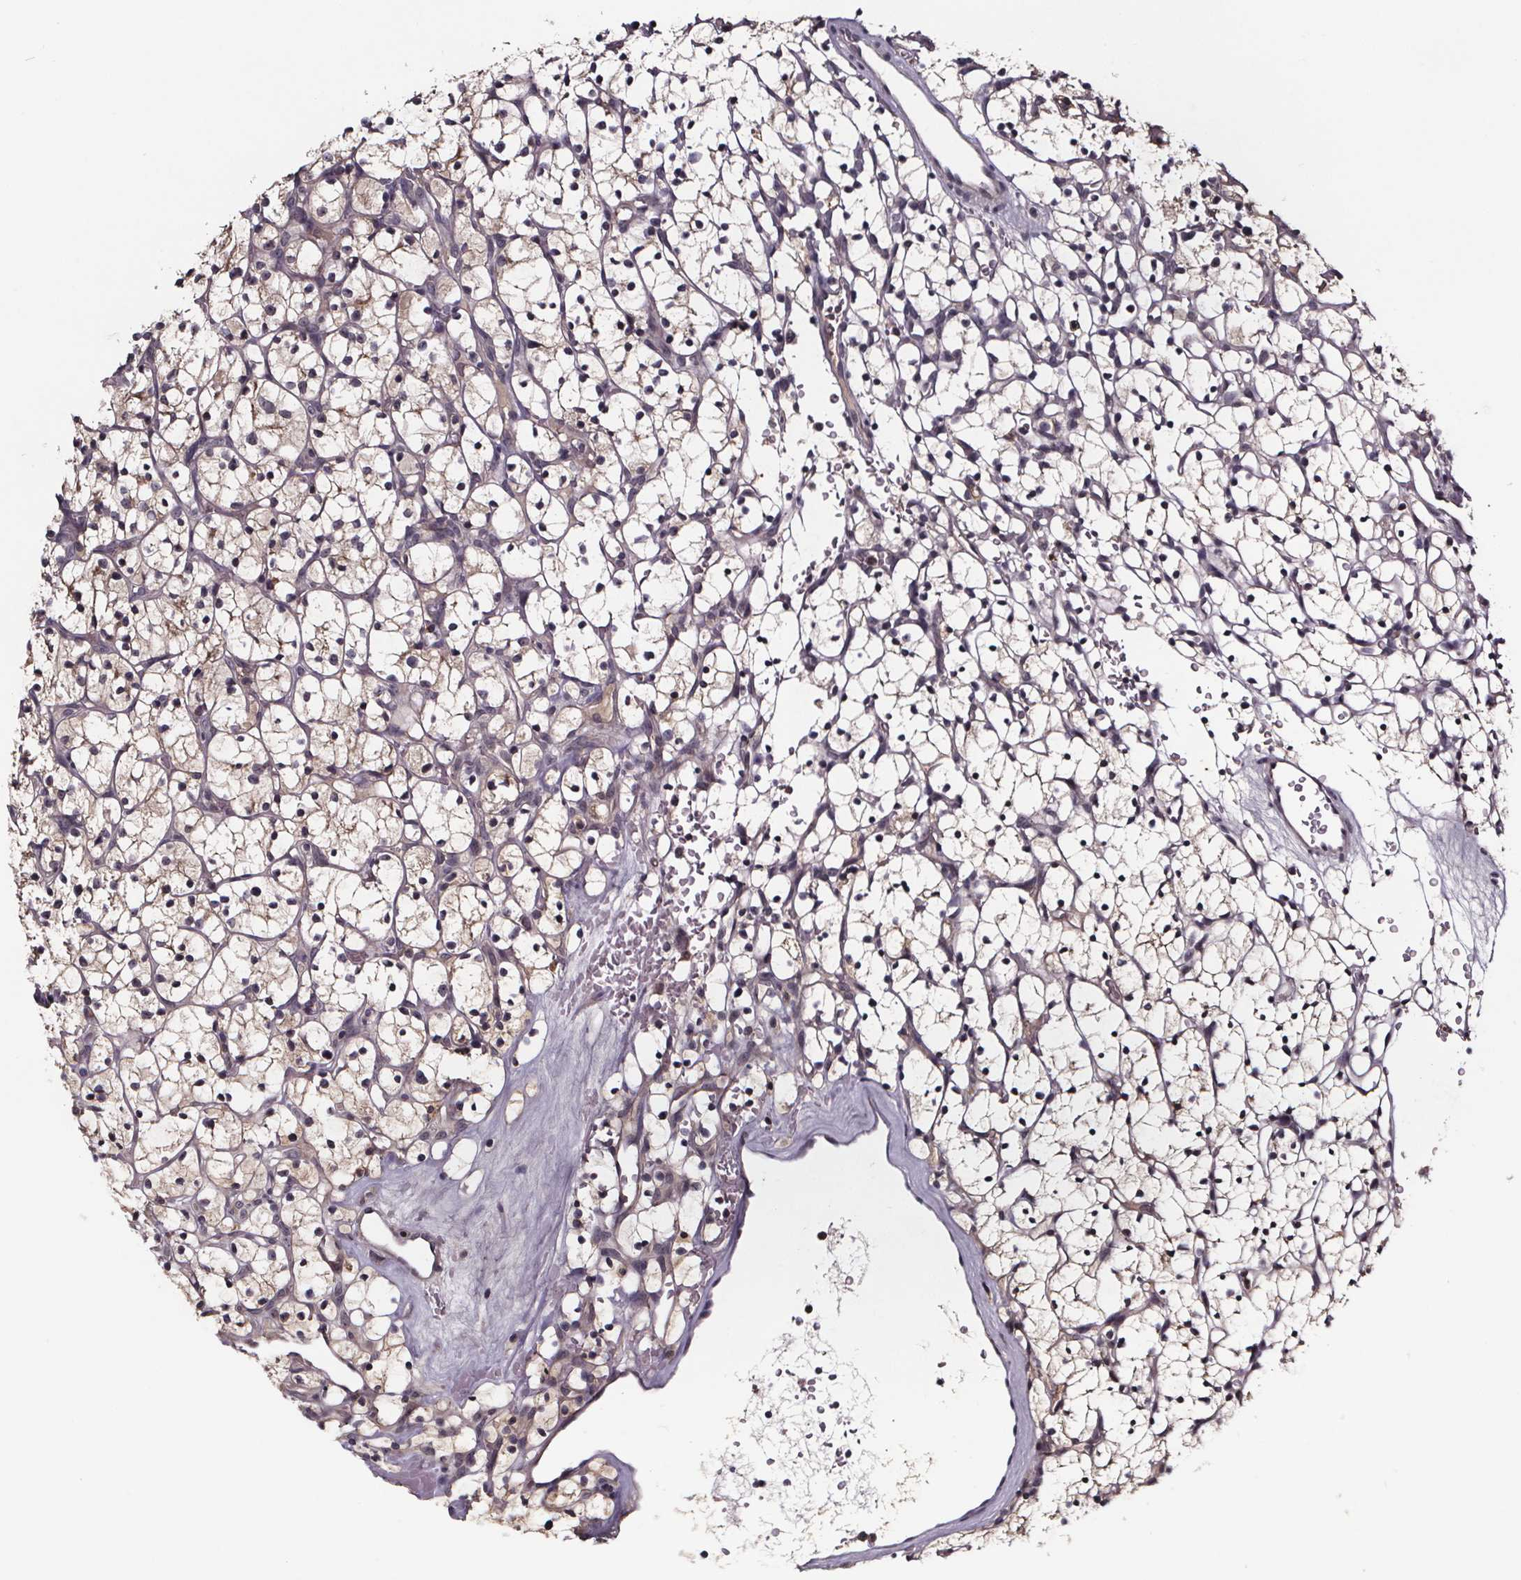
{"staining": {"intensity": "weak", "quantity": "25%-75%", "location": "cytoplasmic/membranous"}, "tissue": "renal cancer", "cell_type": "Tumor cells", "image_type": "cancer", "snomed": [{"axis": "morphology", "description": "Adenocarcinoma, NOS"}, {"axis": "topography", "description": "Kidney"}], "caption": "Adenocarcinoma (renal) stained for a protein reveals weak cytoplasmic/membranous positivity in tumor cells.", "gene": "SMIM1", "patient": {"sex": "female", "age": 64}}